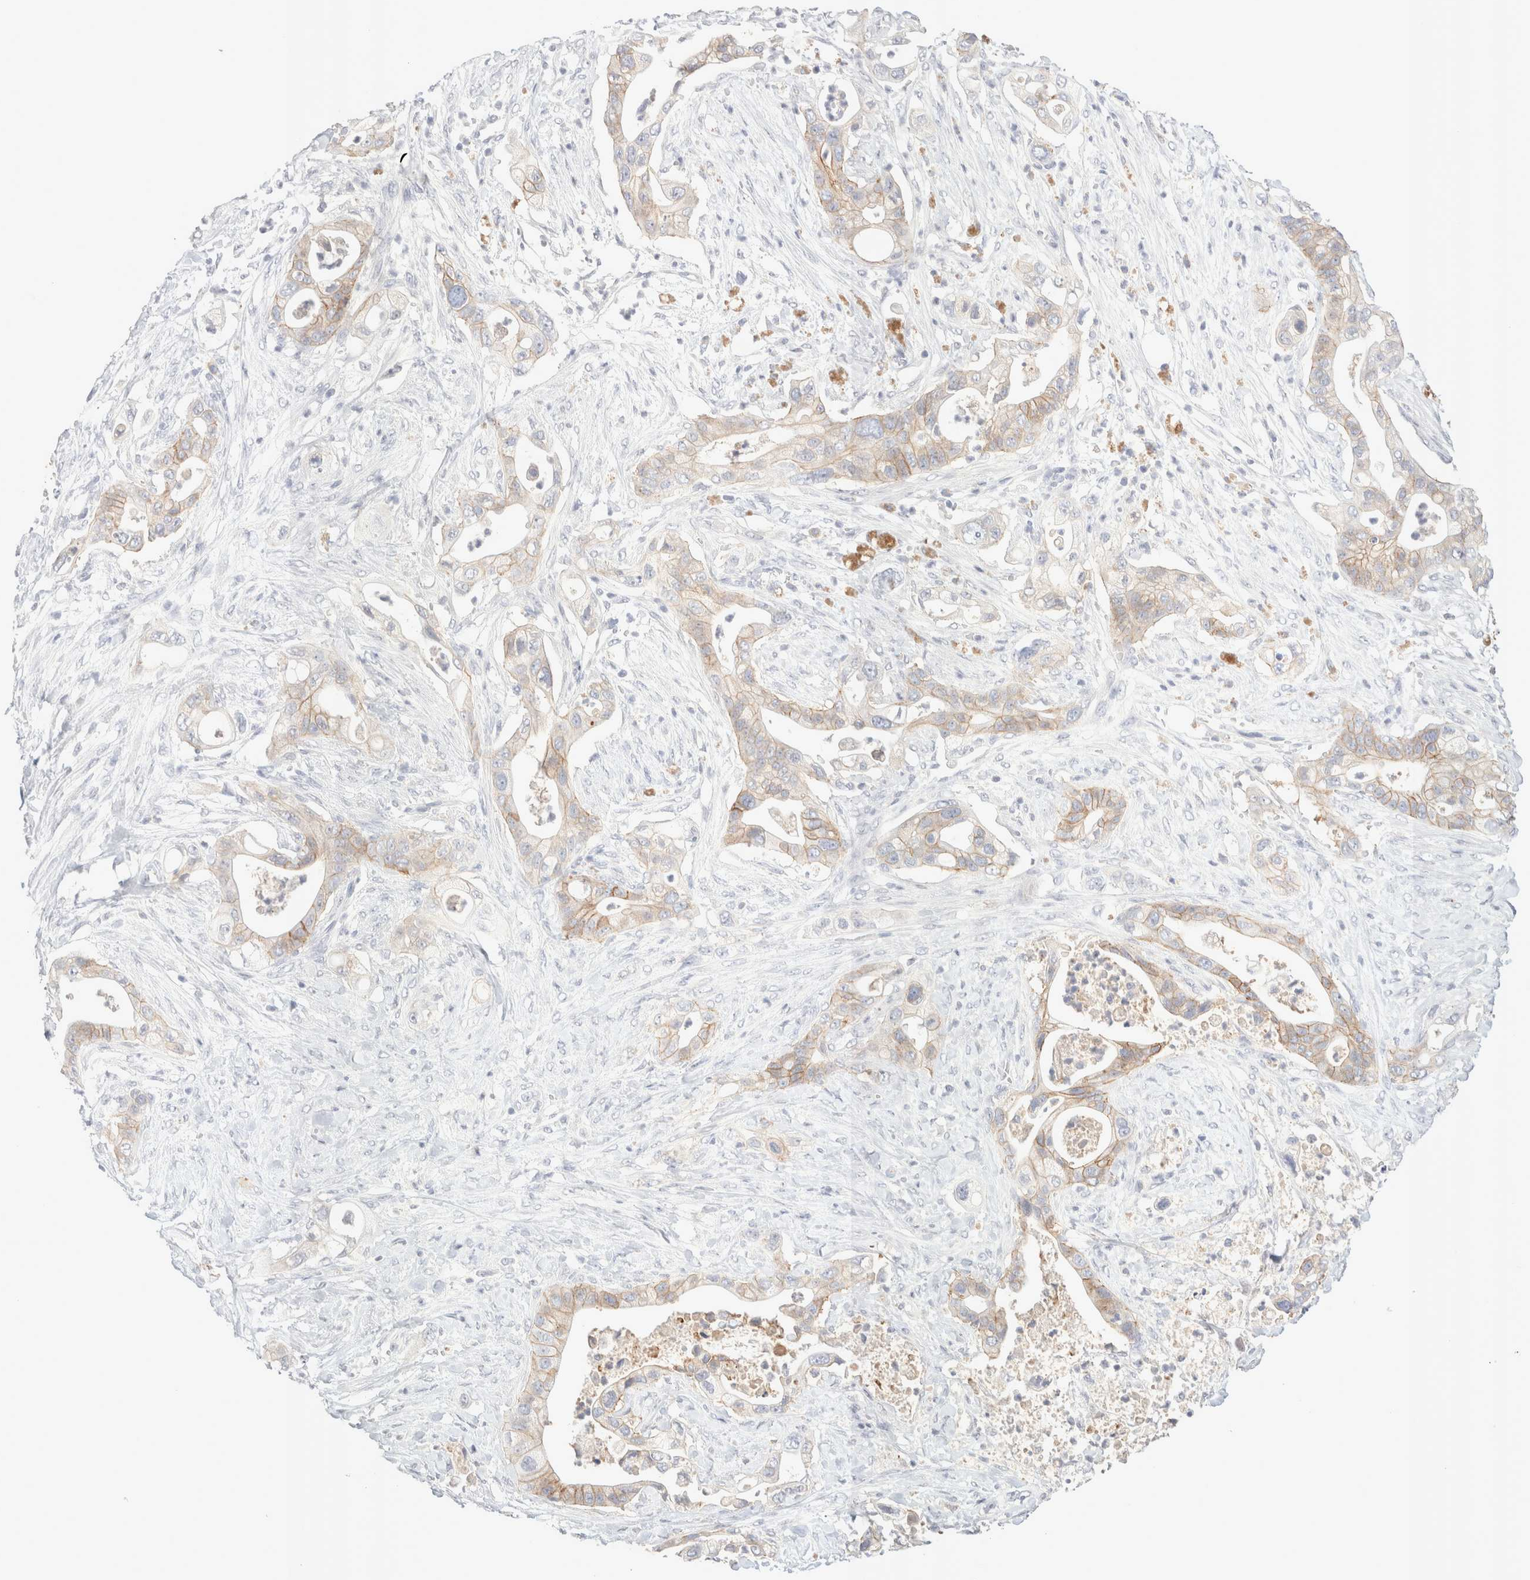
{"staining": {"intensity": "weak", "quantity": "25%-75%", "location": "cytoplasmic/membranous"}, "tissue": "pancreatic cancer", "cell_type": "Tumor cells", "image_type": "cancer", "snomed": [{"axis": "morphology", "description": "Adenocarcinoma, NOS"}, {"axis": "topography", "description": "Pancreas"}], "caption": "Adenocarcinoma (pancreatic) was stained to show a protein in brown. There is low levels of weak cytoplasmic/membranous staining in approximately 25%-75% of tumor cells. Immunohistochemistry stains the protein in brown and the nuclei are stained blue.", "gene": "EPCAM", "patient": {"sex": "male", "age": 53}}